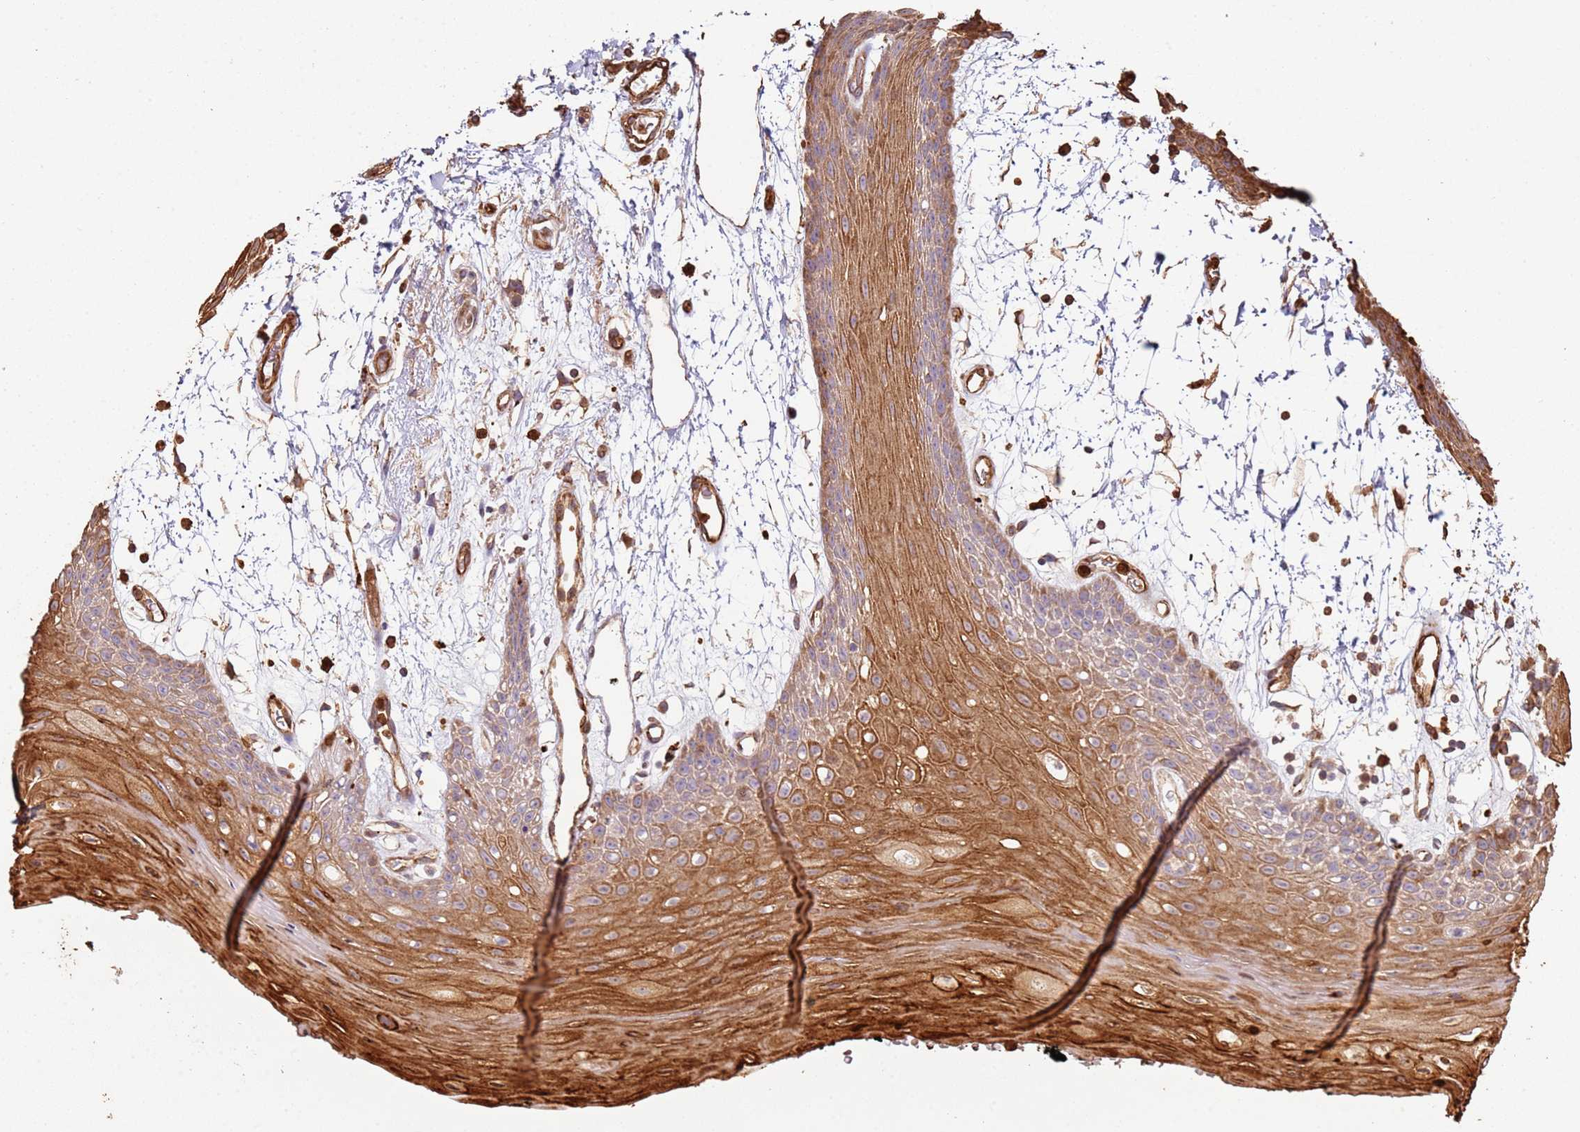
{"staining": {"intensity": "strong", "quantity": "<25%", "location": "cytoplasmic/membranous"}, "tissue": "oral mucosa", "cell_type": "Squamous epithelial cells", "image_type": "normal", "snomed": [{"axis": "morphology", "description": "Normal tissue, NOS"}, {"axis": "topography", "description": "Oral tissue"}, {"axis": "topography", "description": "Tounge, NOS"}], "caption": "Squamous epithelial cells show strong cytoplasmic/membranous expression in about <25% of cells in normal oral mucosa.", "gene": "NDUFAF4", "patient": {"sex": "female", "age": 59}}